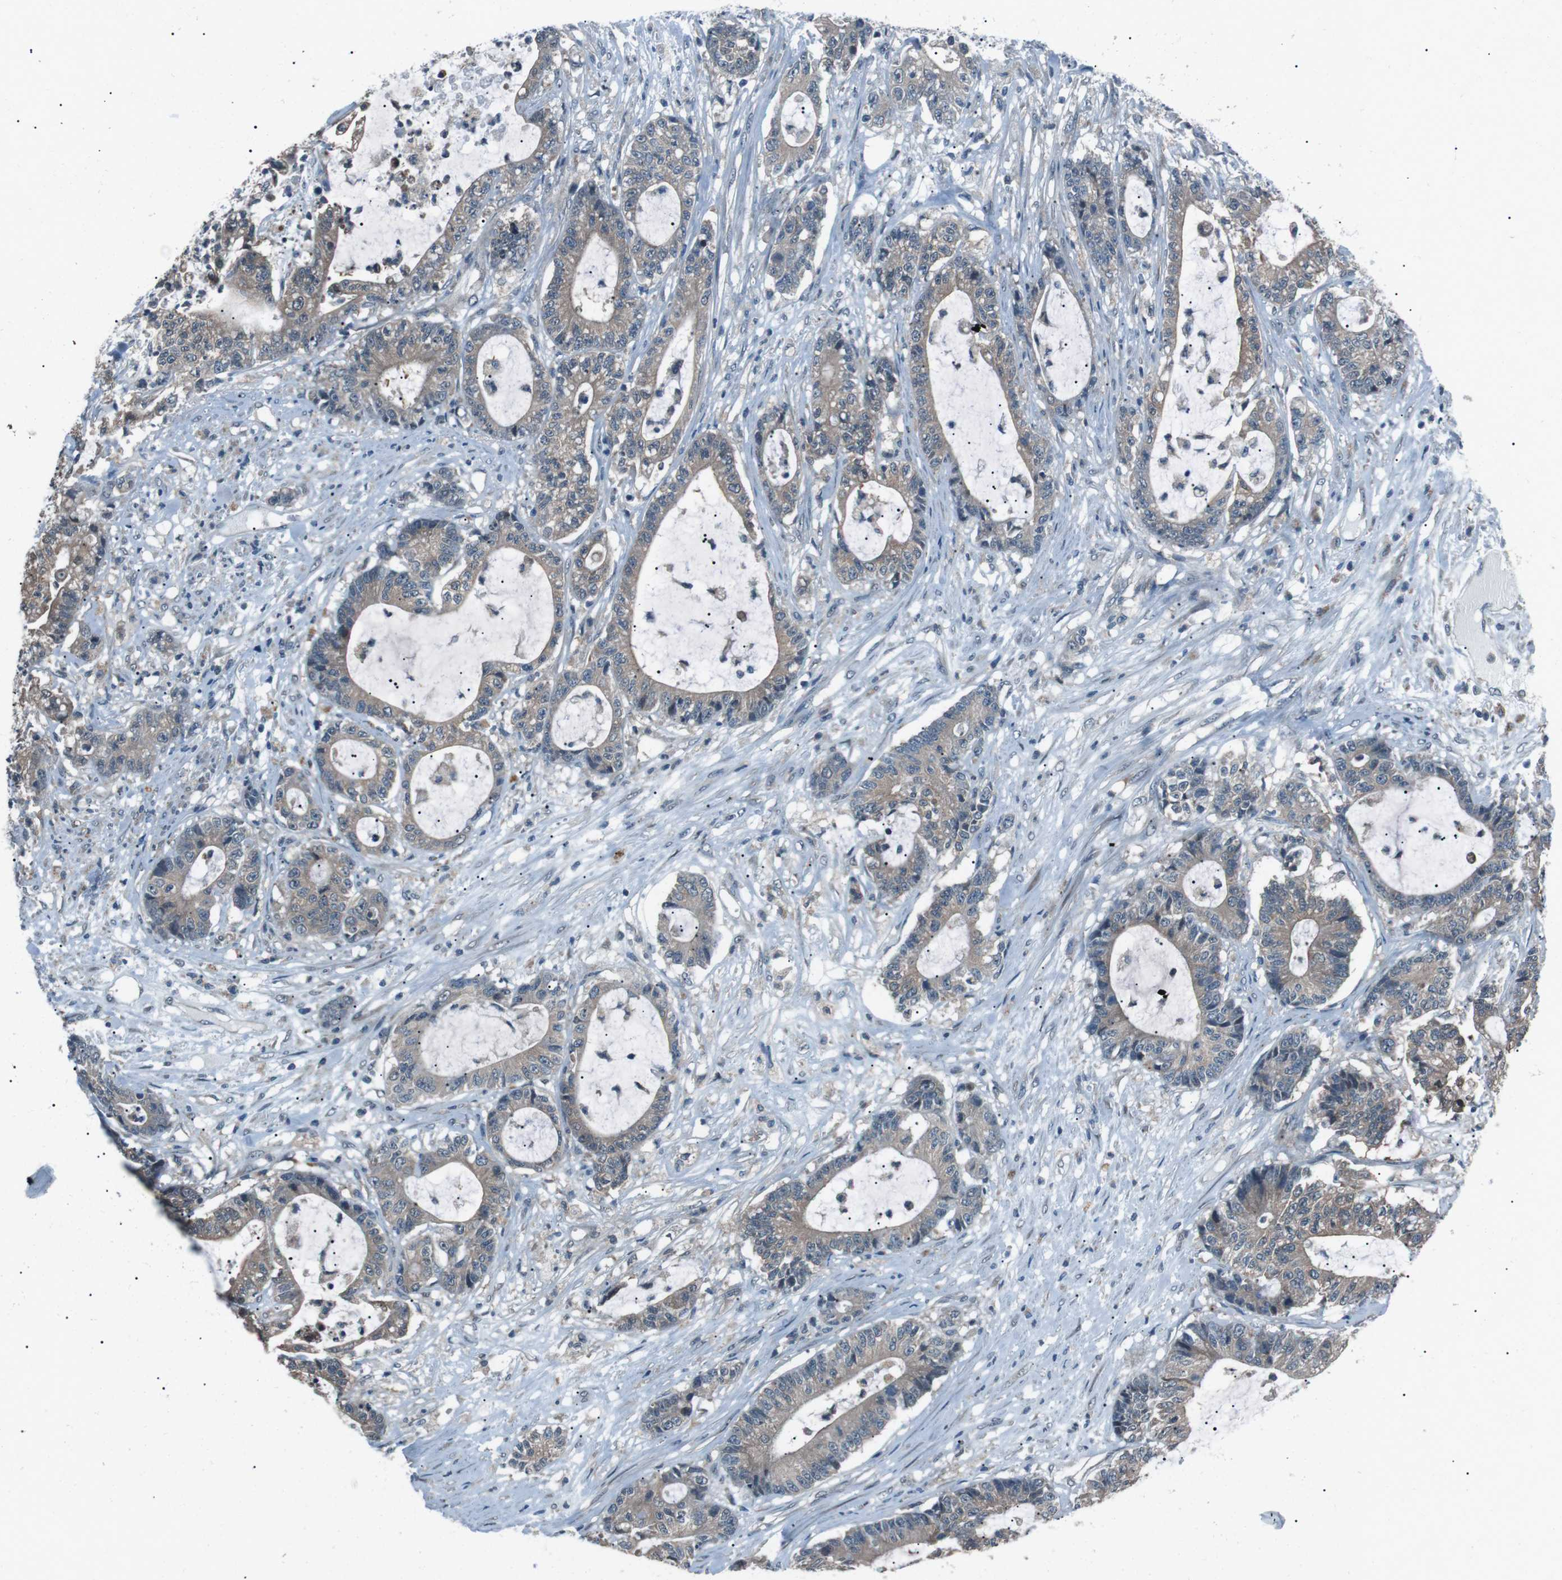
{"staining": {"intensity": "moderate", "quantity": ">75%", "location": "cytoplasmic/membranous"}, "tissue": "colorectal cancer", "cell_type": "Tumor cells", "image_type": "cancer", "snomed": [{"axis": "morphology", "description": "Adenocarcinoma, NOS"}, {"axis": "topography", "description": "Colon"}], "caption": "A medium amount of moderate cytoplasmic/membranous expression is present in approximately >75% of tumor cells in colorectal cancer (adenocarcinoma) tissue.", "gene": "LRIG2", "patient": {"sex": "female", "age": 84}}